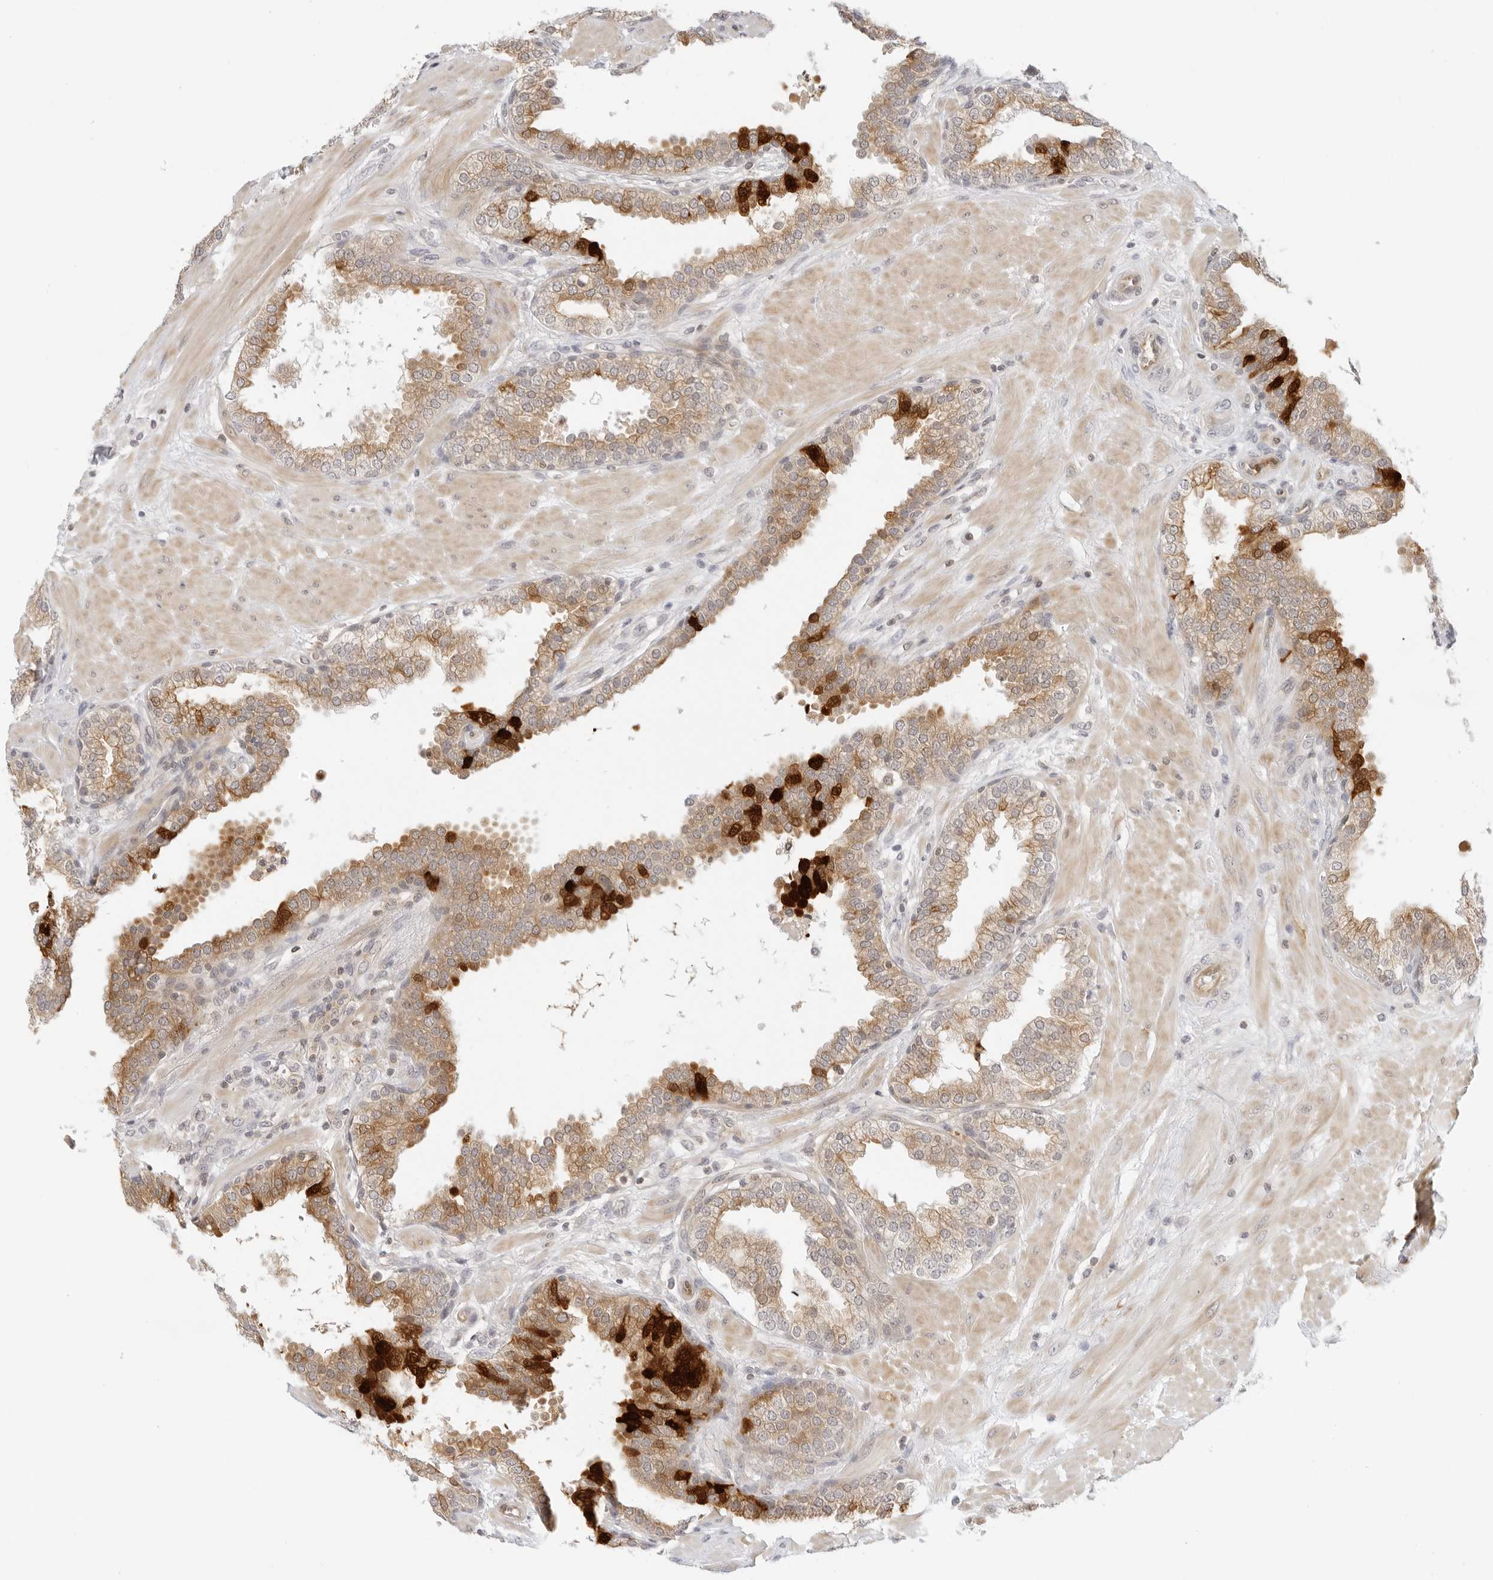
{"staining": {"intensity": "strong", "quantity": "<25%", "location": "cytoplasmic/membranous,nuclear"}, "tissue": "prostate", "cell_type": "Glandular cells", "image_type": "normal", "snomed": [{"axis": "morphology", "description": "Normal tissue, NOS"}, {"axis": "topography", "description": "Prostate"}], "caption": "A histopathology image of human prostate stained for a protein exhibits strong cytoplasmic/membranous,nuclear brown staining in glandular cells. The staining was performed using DAB to visualize the protein expression in brown, while the nuclei were stained in blue with hematoxylin (Magnification: 20x).", "gene": "OSCP1", "patient": {"sex": "male", "age": 51}}